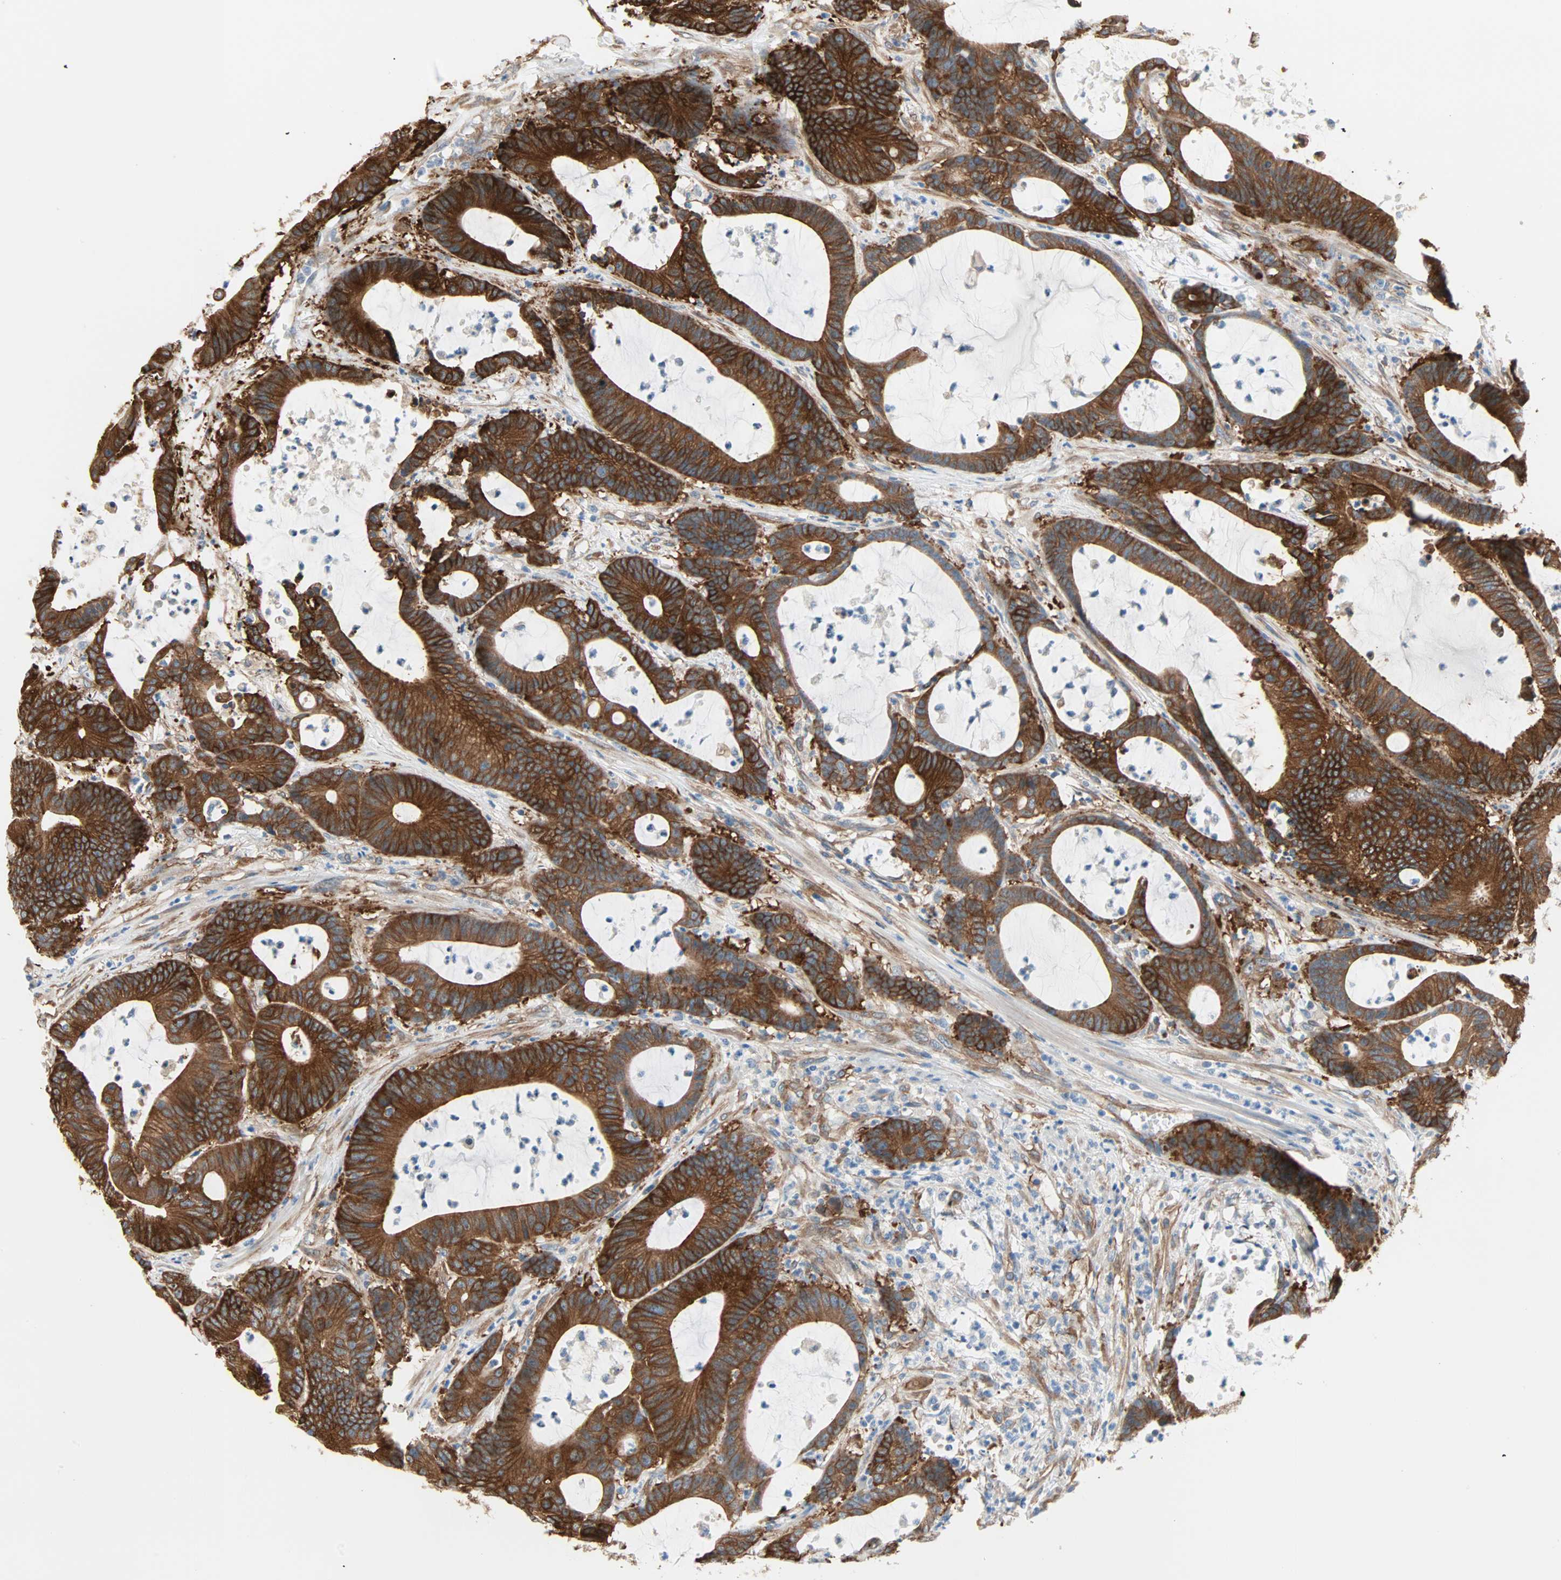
{"staining": {"intensity": "strong", "quantity": ">75%", "location": "cytoplasmic/membranous"}, "tissue": "colorectal cancer", "cell_type": "Tumor cells", "image_type": "cancer", "snomed": [{"axis": "morphology", "description": "Adenocarcinoma, NOS"}, {"axis": "topography", "description": "Colon"}], "caption": "Strong cytoplasmic/membranous protein expression is identified in approximately >75% of tumor cells in colorectal cancer. Immunohistochemistry (ihc) stains the protein of interest in brown and the nuclei are stained blue.", "gene": "EPB41L2", "patient": {"sex": "female", "age": 84}}